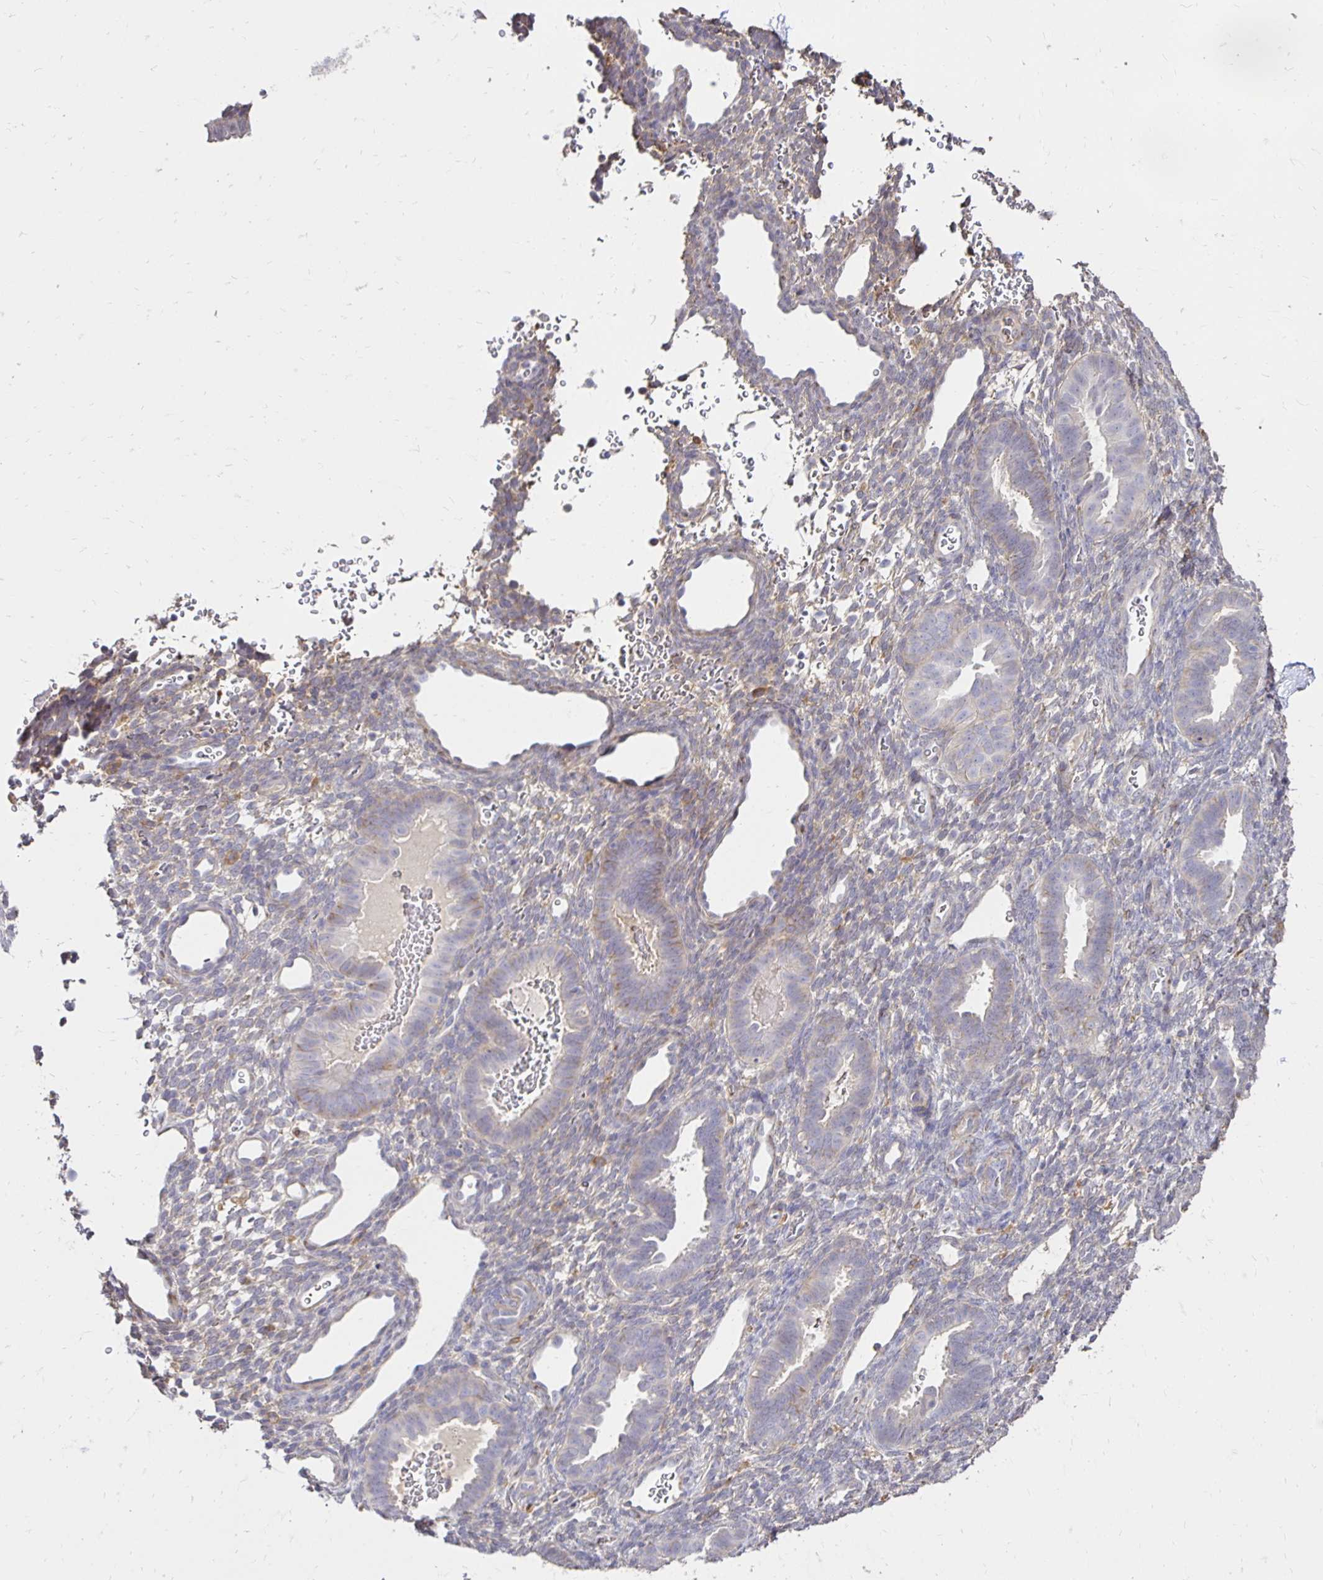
{"staining": {"intensity": "weak", "quantity": "<25%", "location": "cytoplasmic/membranous"}, "tissue": "endometrium", "cell_type": "Cells in endometrial stroma", "image_type": "normal", "snomed": [{"axis": "morphology", "description": "Normal tissue, NOS"}, {"axis": "topography", "description": "Endometrium"}], "caption": "Protein analysis of unremarkable endometrium shows no significant positivity in cells in endometrial stroma. Nuclei are stained in blue.", "gene": "PNPLA3", "patient": {"sex": "female", "age": 34}}